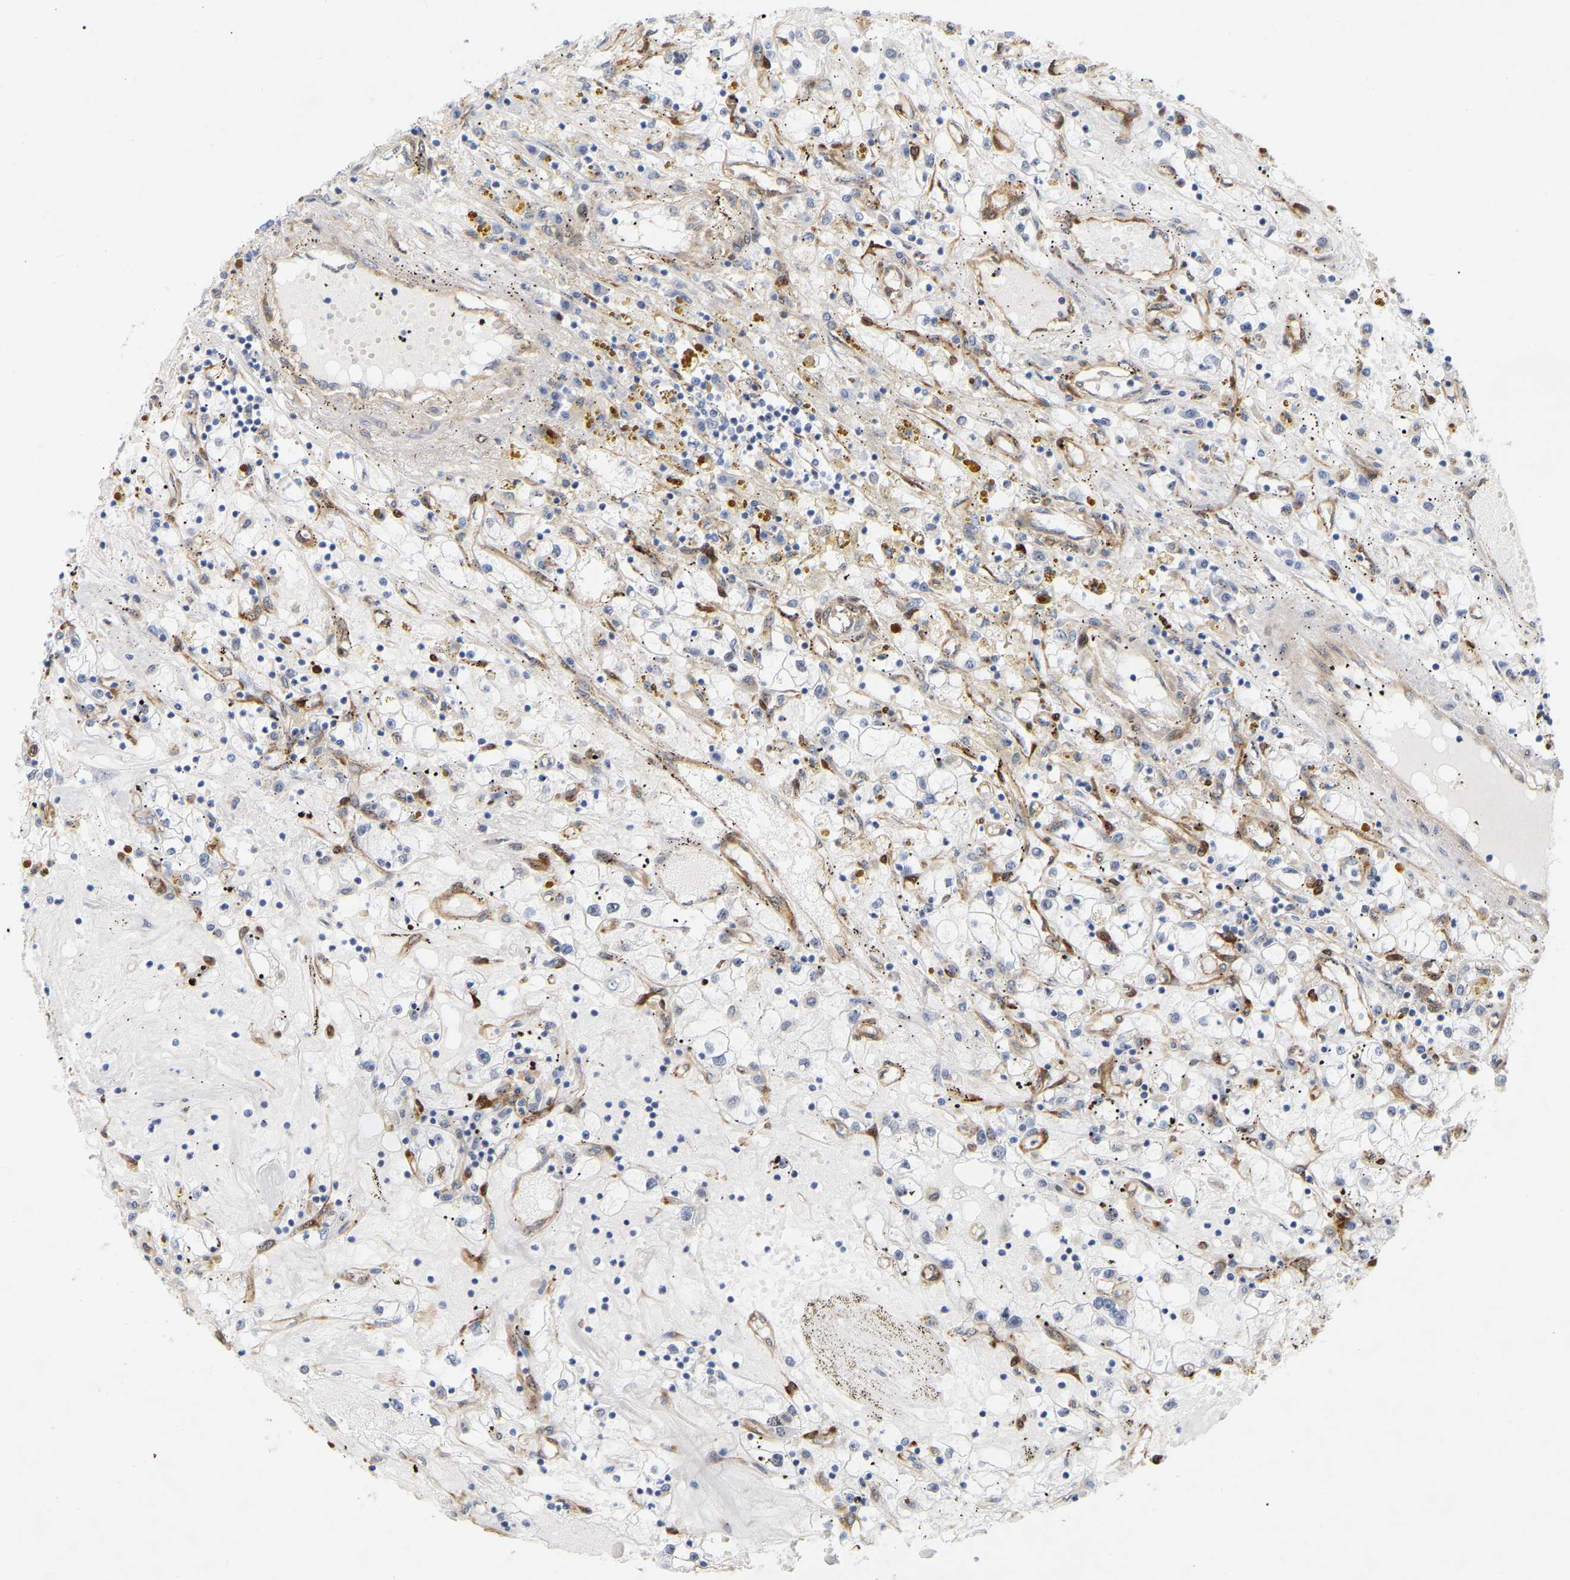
{"staining": {"intensity": "negative", "quantity": "none", "location": "none"}, "tissue": "renal cancer", "cell_type": "Tumor cells", "image_type": "cancer", "snomed": [{"axis": "morphology", "description": "Adenocarcinoma, NOS"}, {"axis": "topography", "description": "Kidney"}], "caption": "This is an immunohistochemistry histopathology image of human adenocarcinoma (renal). There is no positivity in tumor cells.", "gene": "RAPH1", "patient": {"sex": "male", "age": 56}}